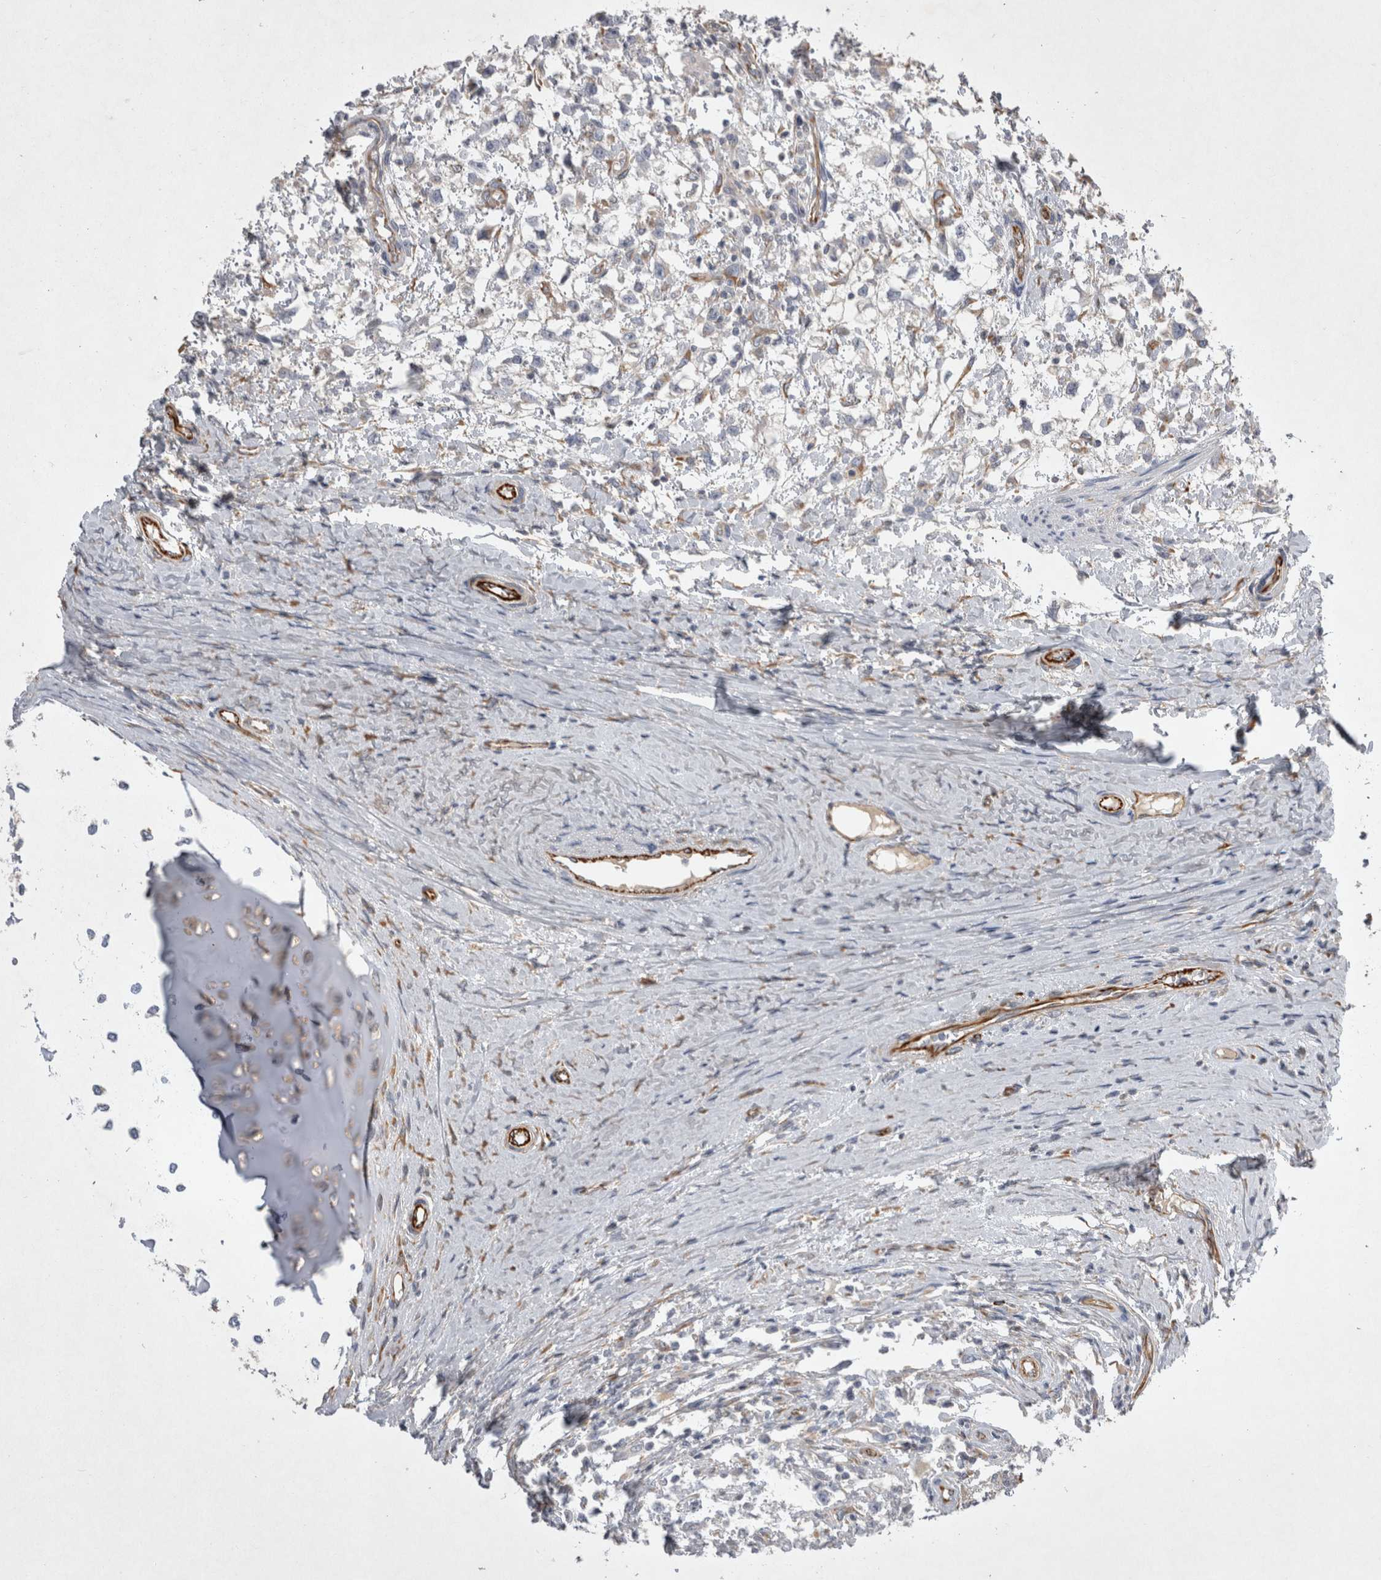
{"staining": {"intensity": "negative", "quantity": "none", "location": "none"}, "tissue": "testis cancer", "cell_type": "Tumor cells", "image_type": "cancer", "snomed": [{"axis": "morphology", "description": "Seminoma, NOS"}, {"axis": "morphology", "description": "Carcinoma, Embryonal, NOS"}, {"axis": "topography", "description": "Testis"}], "caption": "The histopathology image shows no staining of tumor cells in embryonal carcinoma (testis).", "gene": "STRADB", "patient": {"sex": "male", "age": 51}}